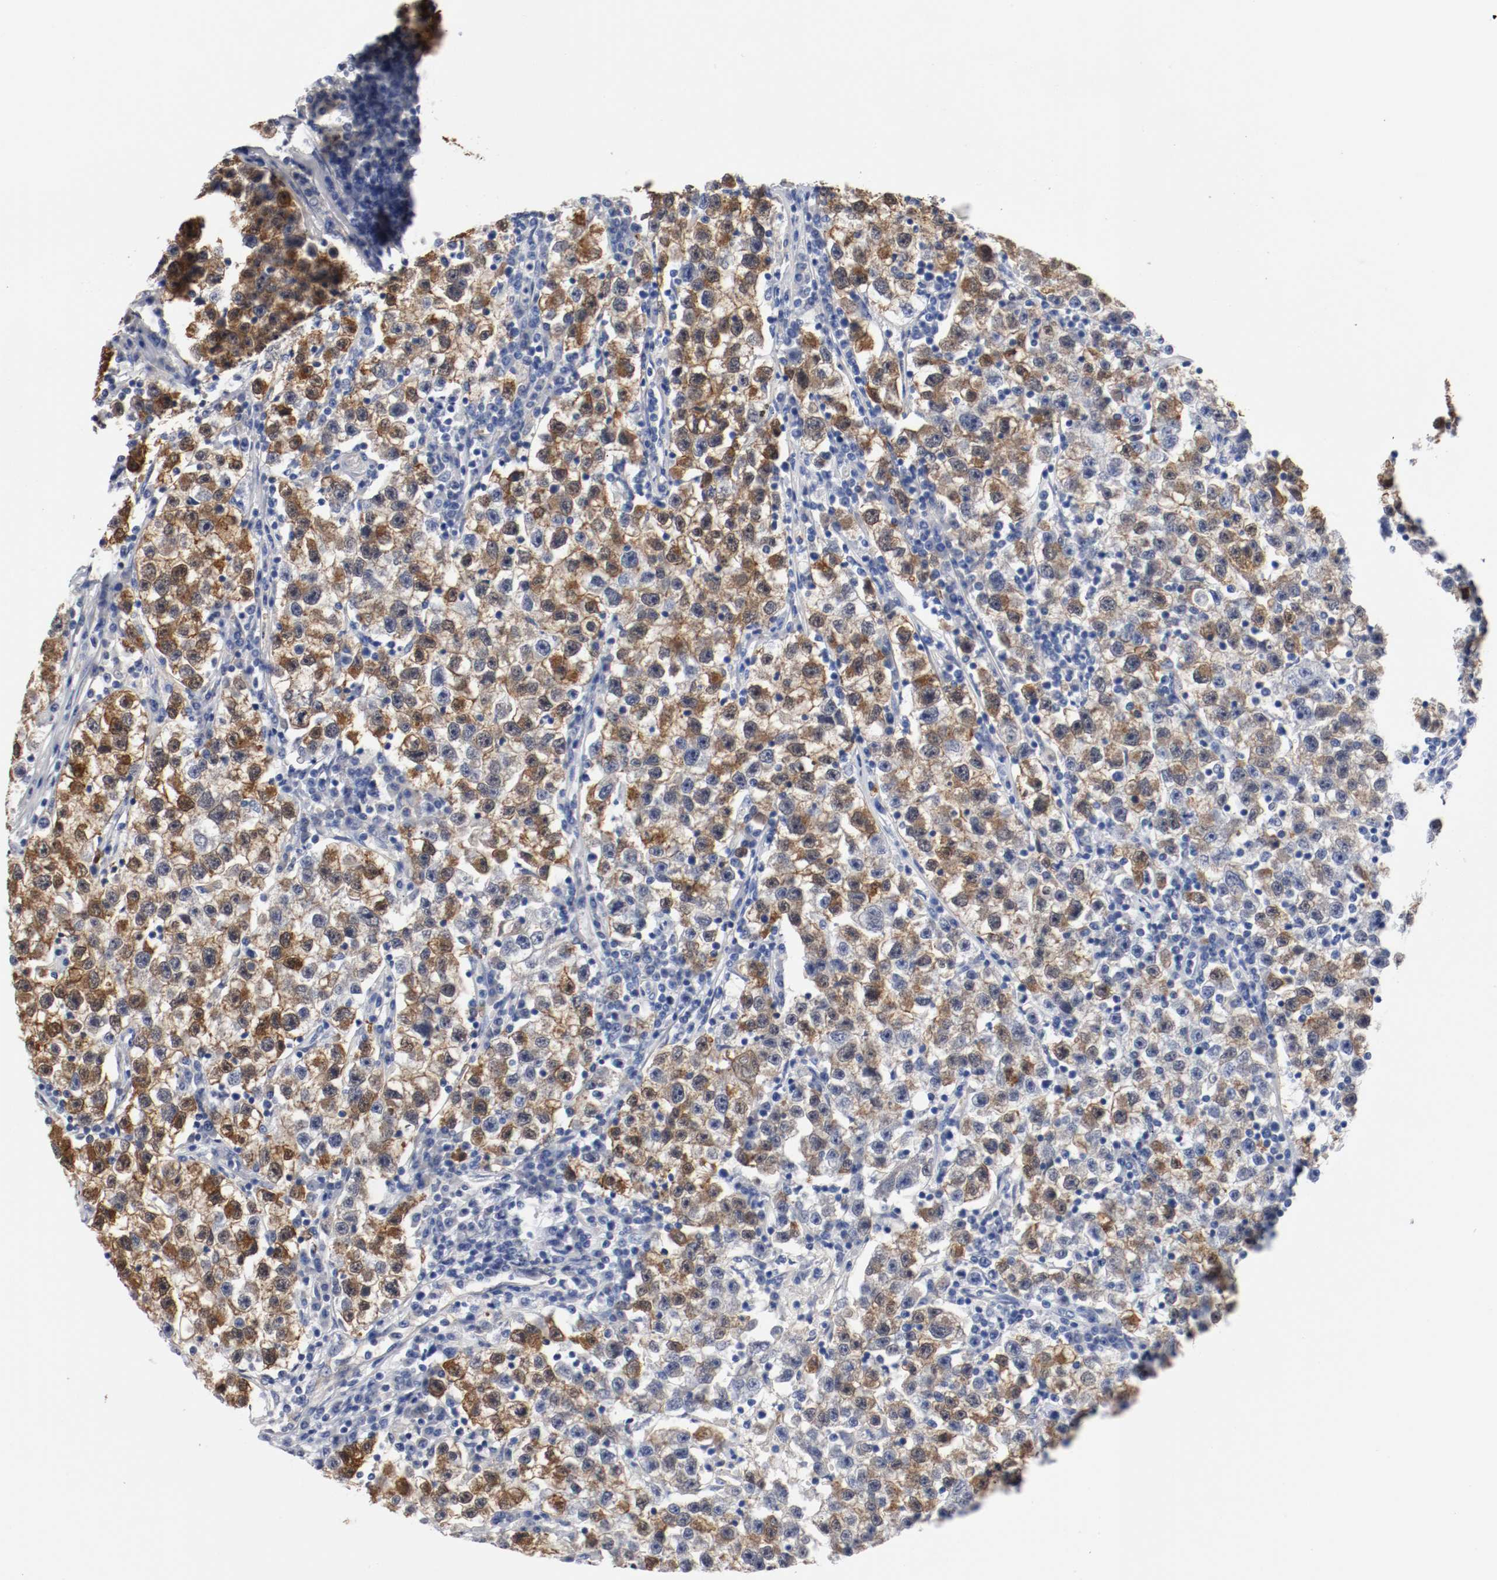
{"staining": {"intensity": "moderate", "quantity": ">75%", "location": "cytoplasmic/membranous"}, "tissue": "testis cancer", "cell_type": "Tumor cells", "image_type": "cancer", "snomed": [{"axis": "morphology", "description": "Seminoma, NOS"}, {"axis": "topography", "description": "Testis"}], "caption": "A brown stain highlights moderate cytoplasmic/membranous positivity of a protein in human seminoma (testis) tumor cells.", "gene": "TNC", "patient": {"sex": "male", "age": 22}}